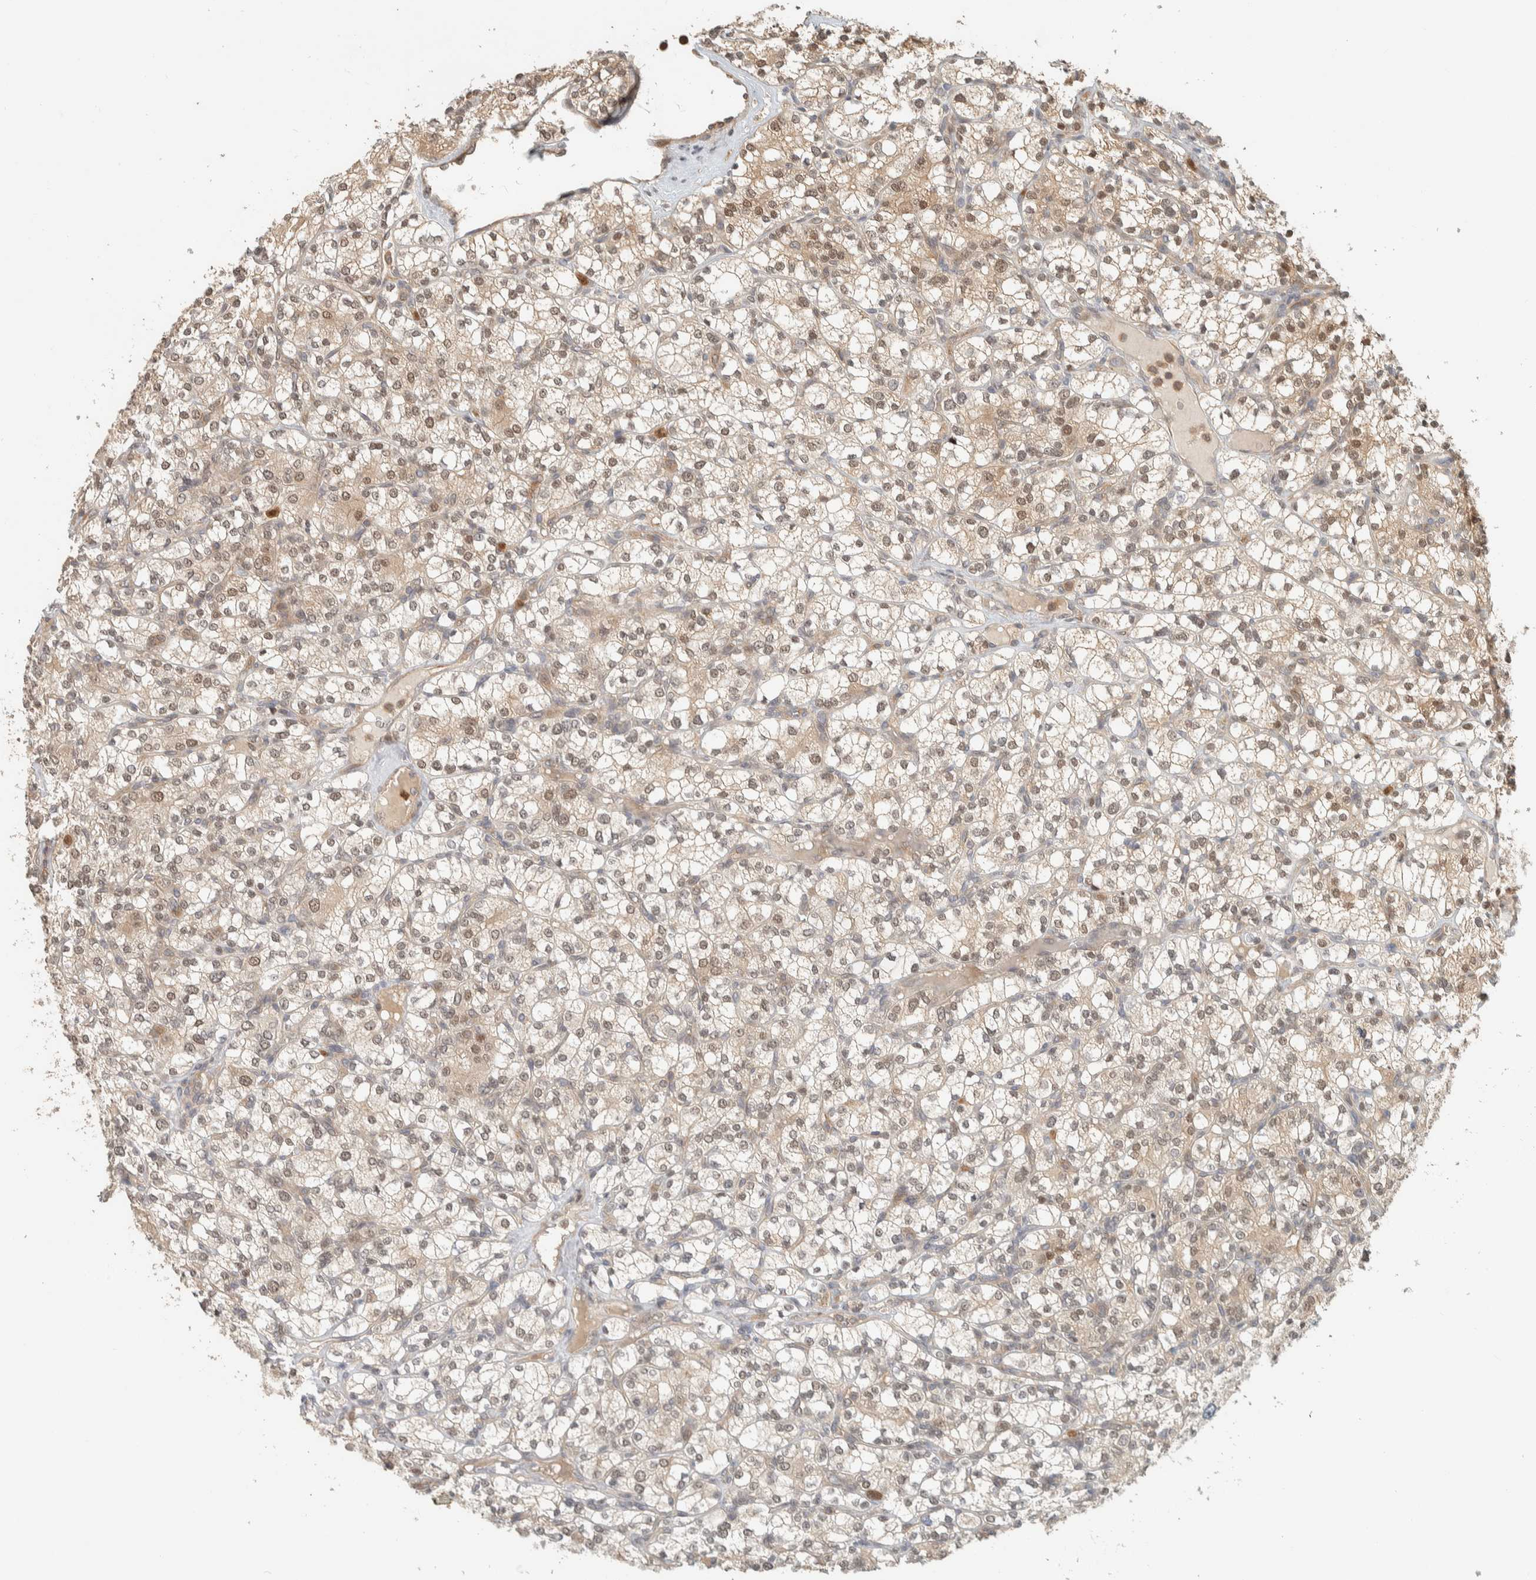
{"staining": {"intensity": "moderate", "quantity": "25%-75%", "location": "nuclear"}, "tissue": "renal cancer", "cell_type": "Tumor cells", "image_type": "cancer", "snomed": [{"axis": "morphology", "description": "Adenocarcinoma, NOS"}, {"axis": "topography", "description": "Kidney"}], "caption": "This histopathology image displays immunohistochemistry staining of human renal cancer, with medium moderate nuclear staining in about 25%-75% of tumor cells.", "gene": "ADSS2", "patient": {"sex": "male", "age": 77}}